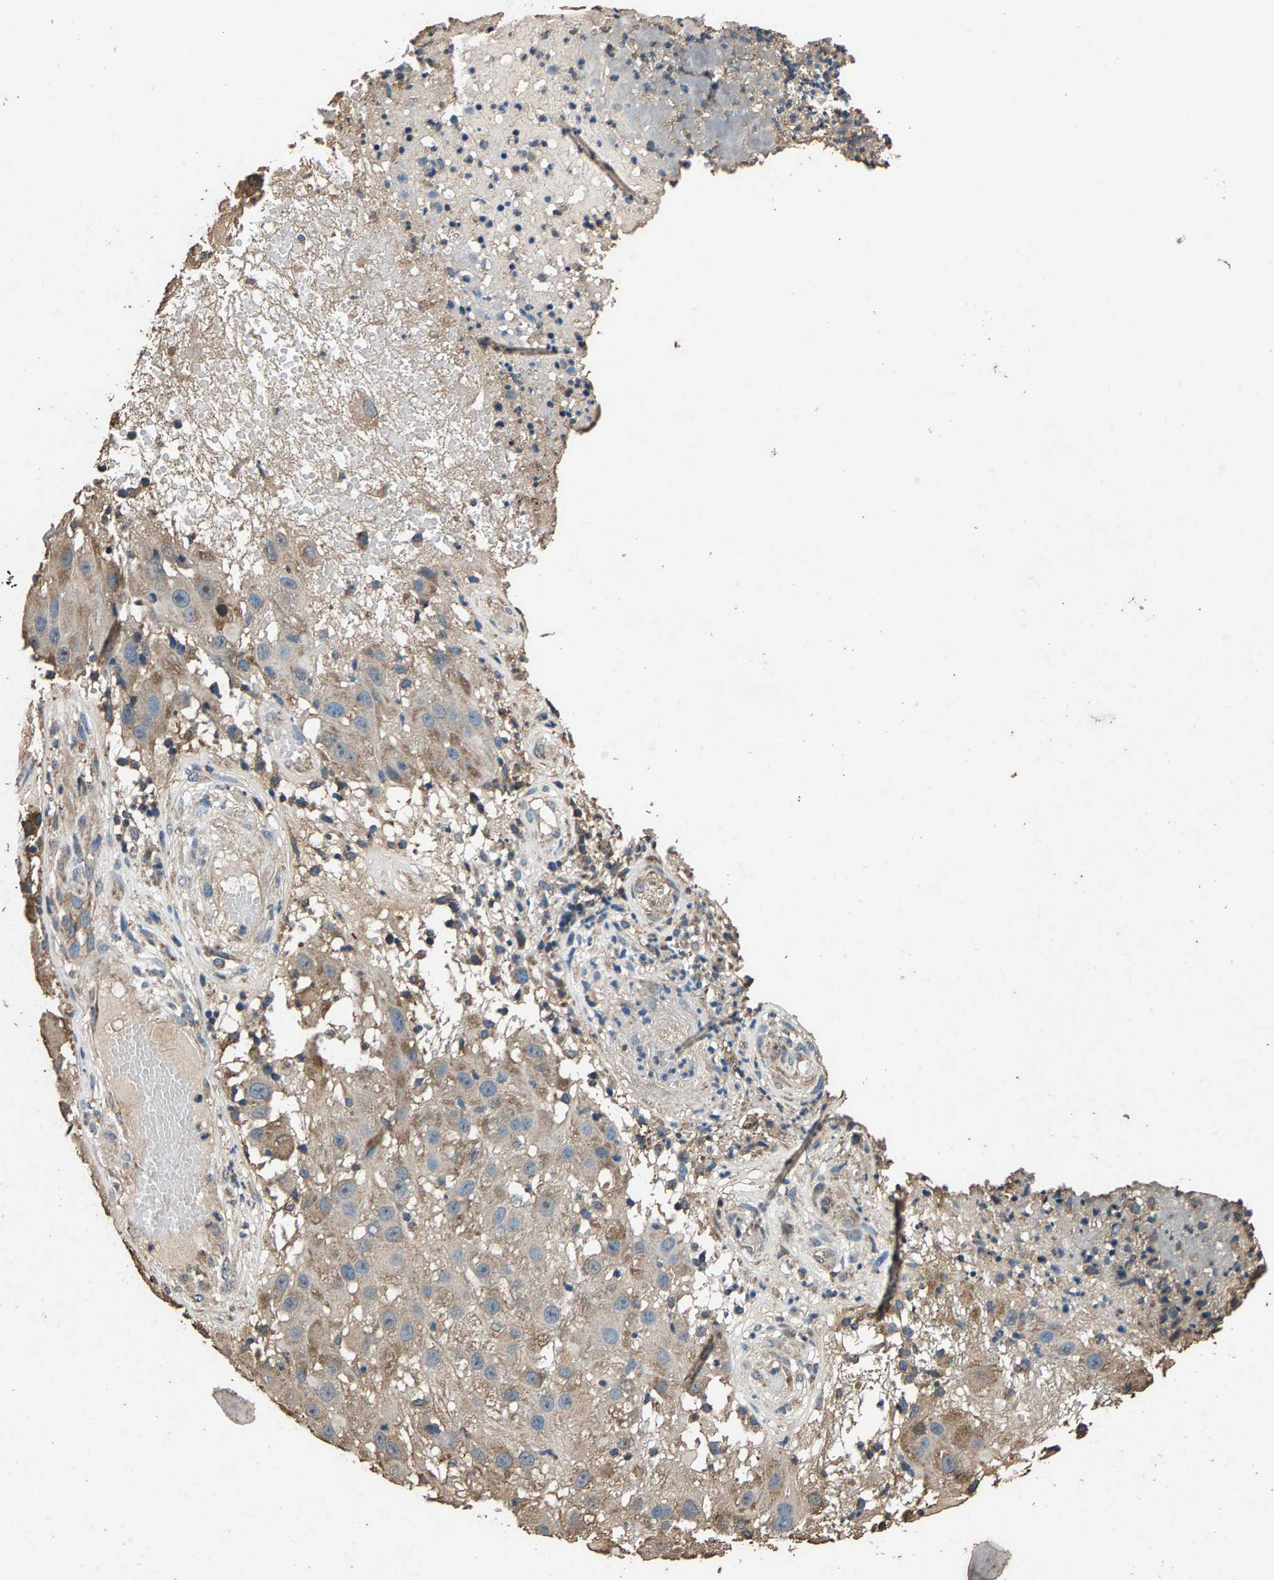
{"staining": {"intensity": "weak", "quantity": "<25%", "location": "cytoplasmic/membranous"}, "tissue": "melanoma", "cell_type": "Tumor cells", "image_type": "cancer", "snomed": [{"axis": "morphology", "description": "Malignant melanoma, NOS"}, {"axis": "topography", "description": "Skin"}], "caption": "Immunohistochemical staining of human melanoma demonstrates no significant positivity in tumor cells.", "gene": "MRPL27", "patient": {"sex": "female", "age": 81}}